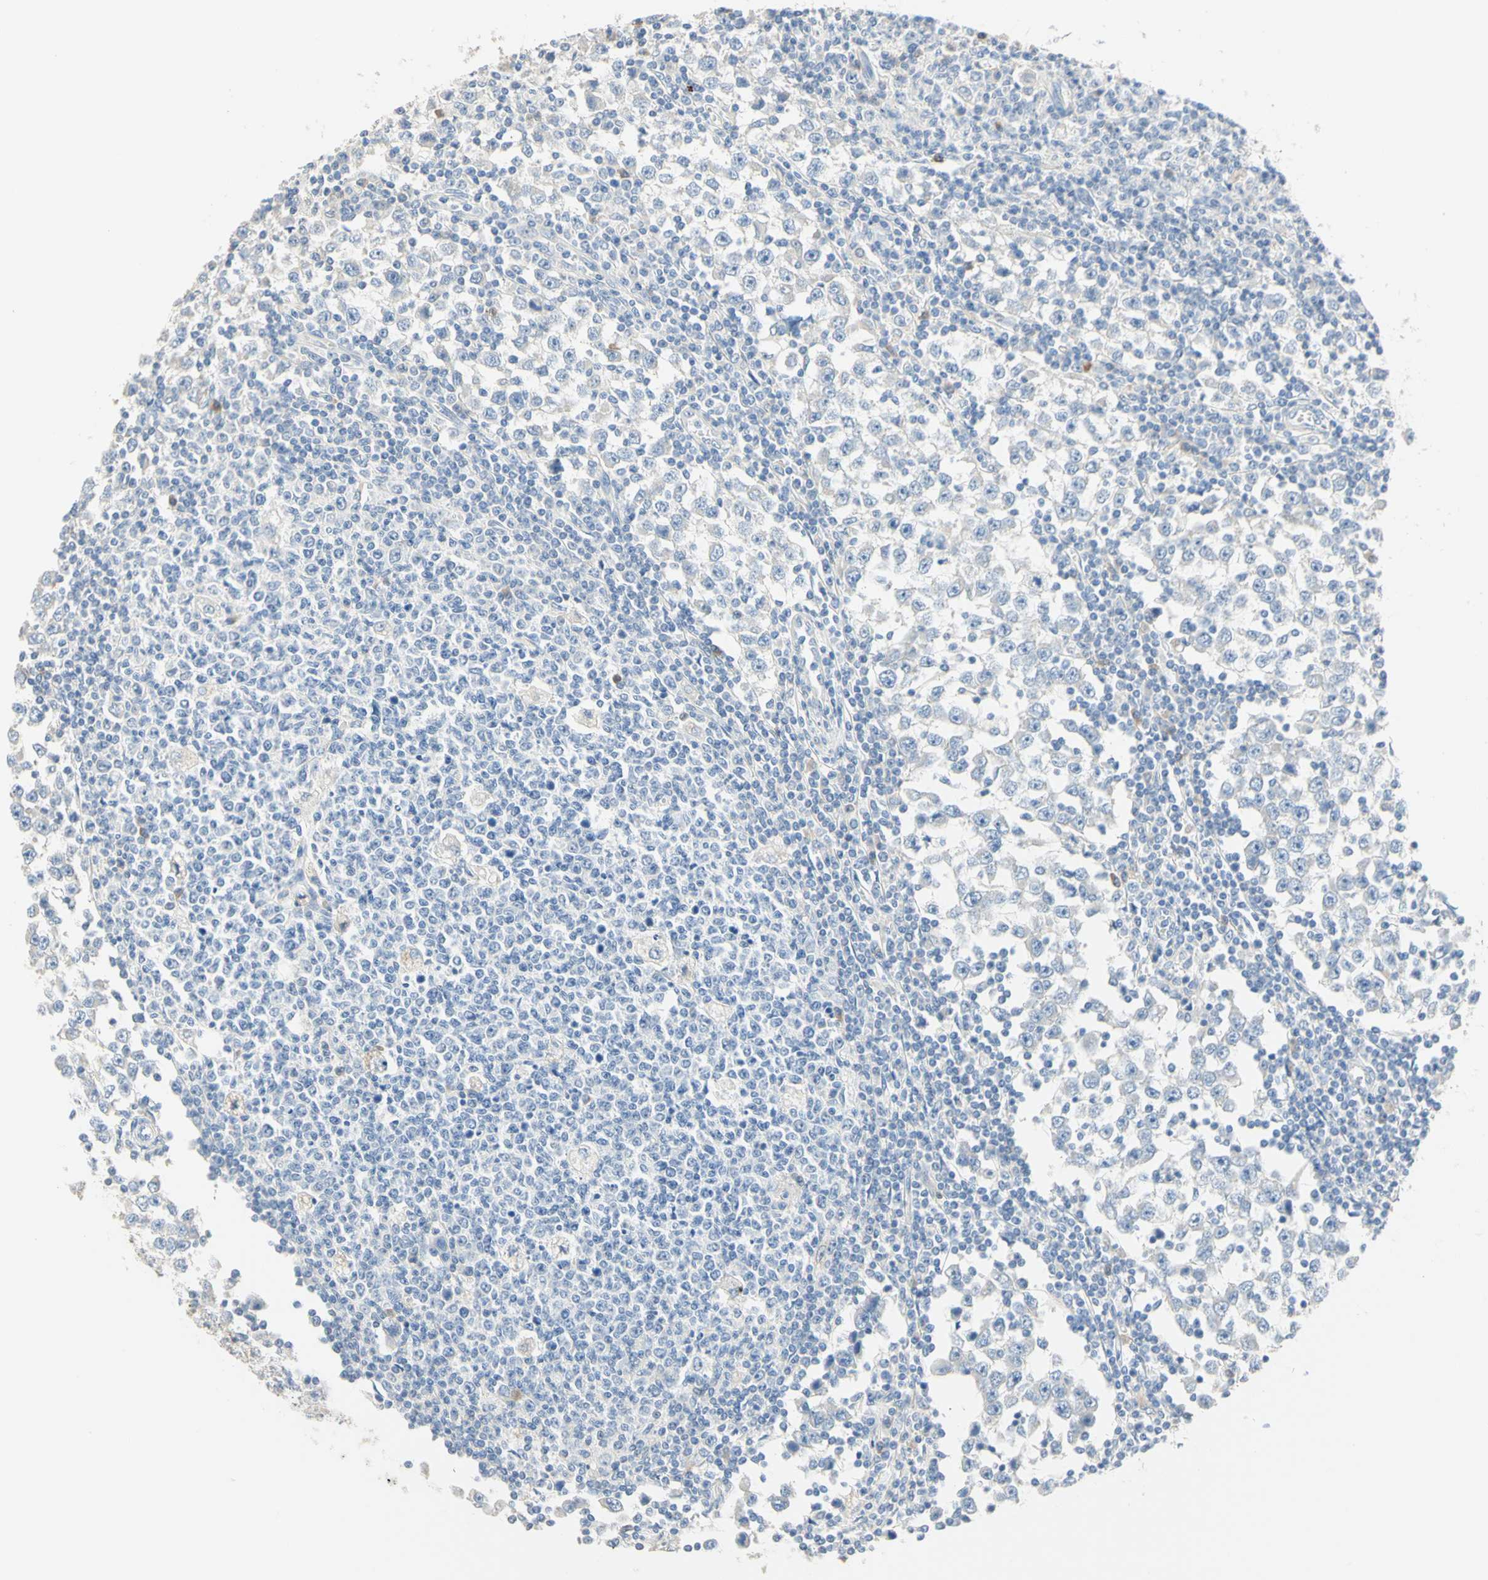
{"staining": {"intensity": "weak", "quantity": "<25%", "location": "cytoplasmic/membranous"}, "tissue": "testis cancer", "cell_type": "Tumor cells", "image_type": "cancer", "snomed": [{"axis": "morphology", "description": "Seminoma, NOS"}, {"axis": "topography", "description": "Testis"}], "caption": "The image exhibits no staining of tumor cells in seminoma (testis).", "gene": "NECTIN4", "patient": {"sex": "male", "age": 65}}